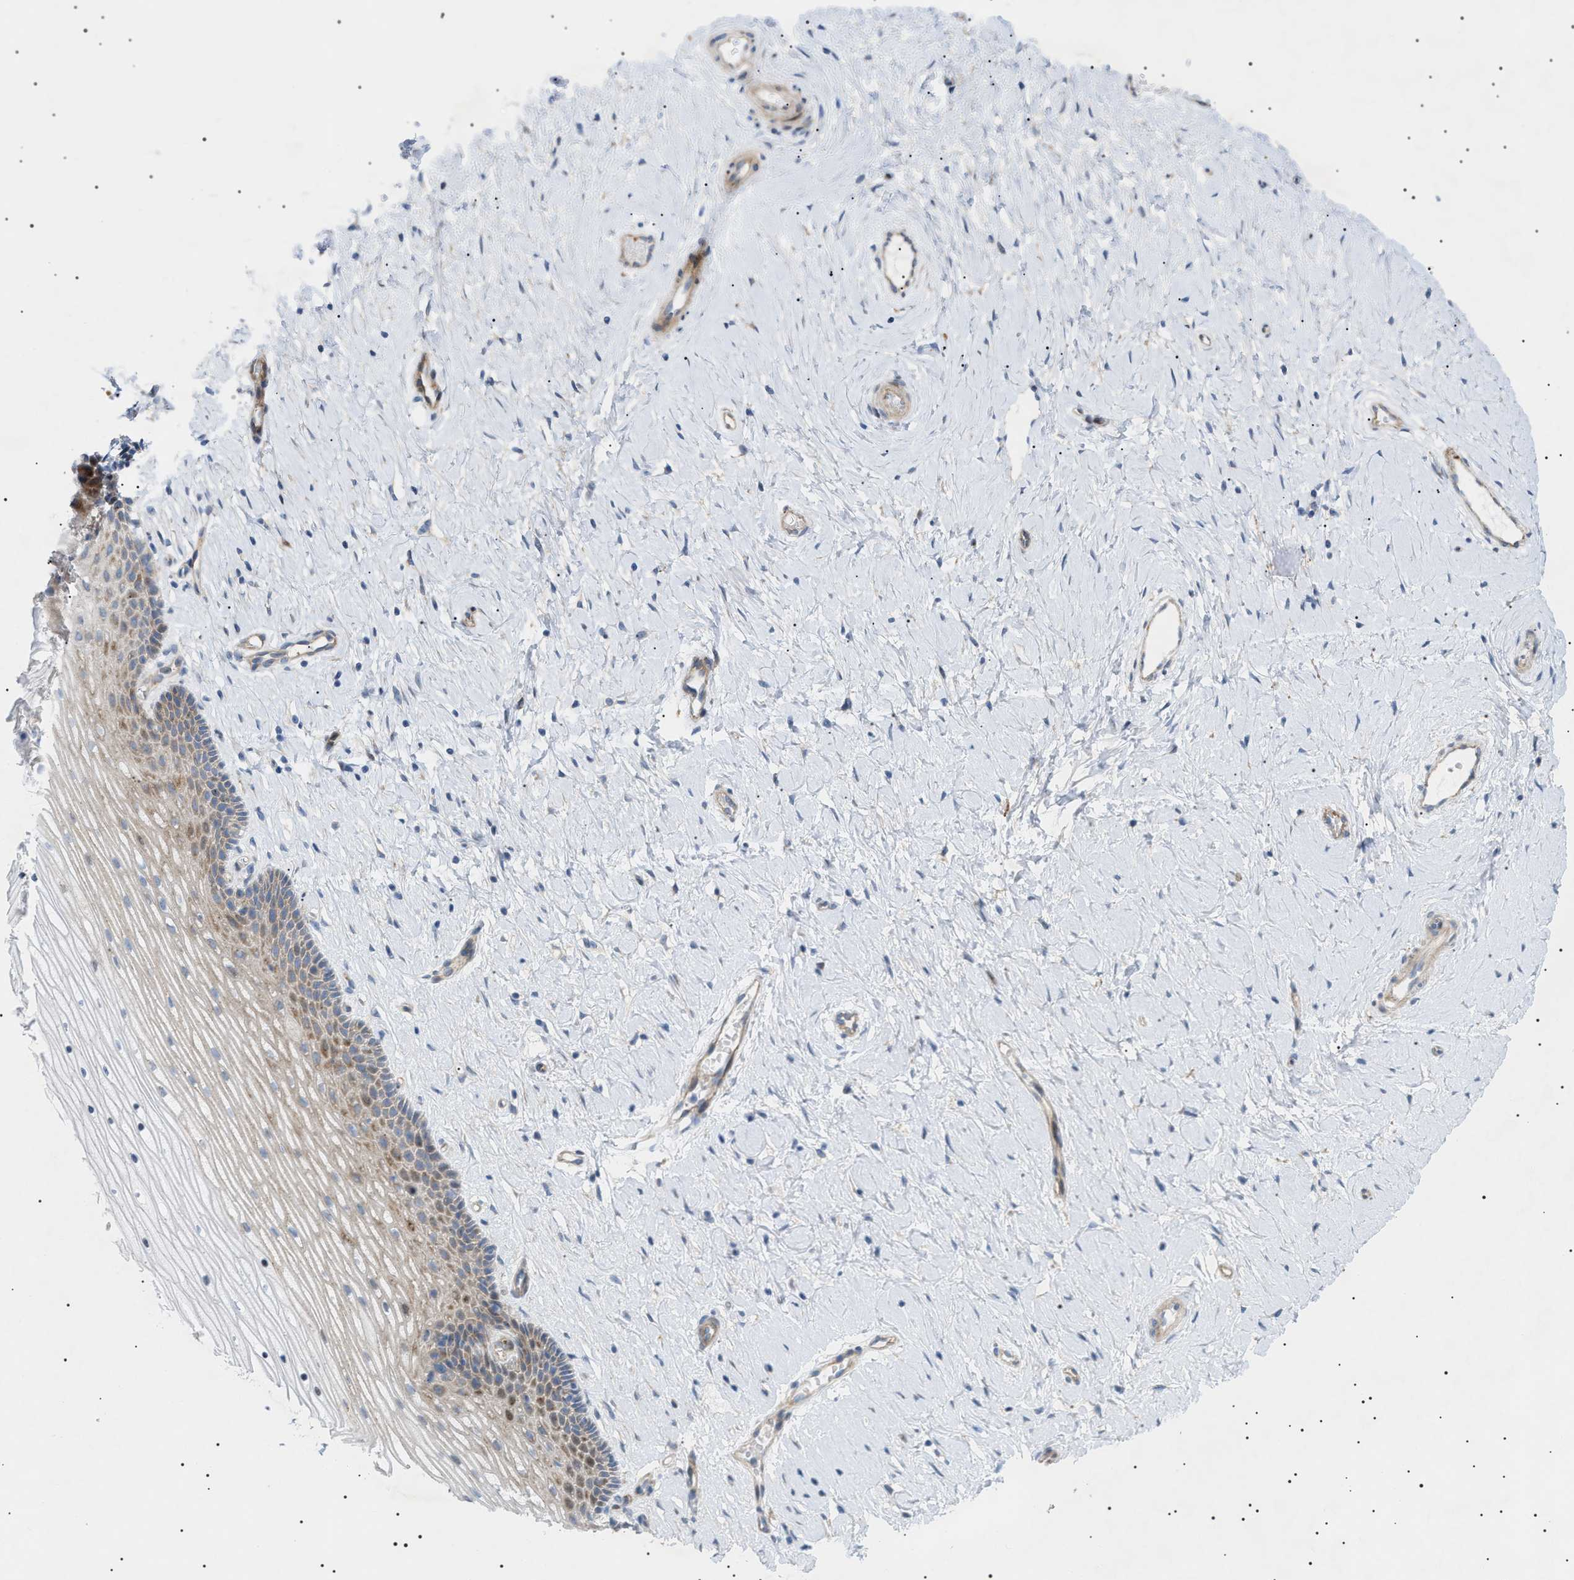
{"staining": {"intensity": "moderate", "quantity": "<25%", "location": "cytoplasmic/membranous"}, "tissue": "cervix", "cell_type": "Glandular cells", "image_type": "normal", "snomed": [{"axis": "morphology", "description": "Normal tissue, NOS"}, {"axis": "topography", "description": "Cervix"}], "caption": "Protein staining of normal cervix reveals moderate cytoplasmic/membranous positivity in about <25% of glandular cells. The protein is stained brown, and the nuclei are stained in blue (DAB (3,3'-diaminobenzidine) IHC with brightfield microscopy, high magnification).", "gene": "SFXN5", "patient": {"sex": "female", "age": 39}}